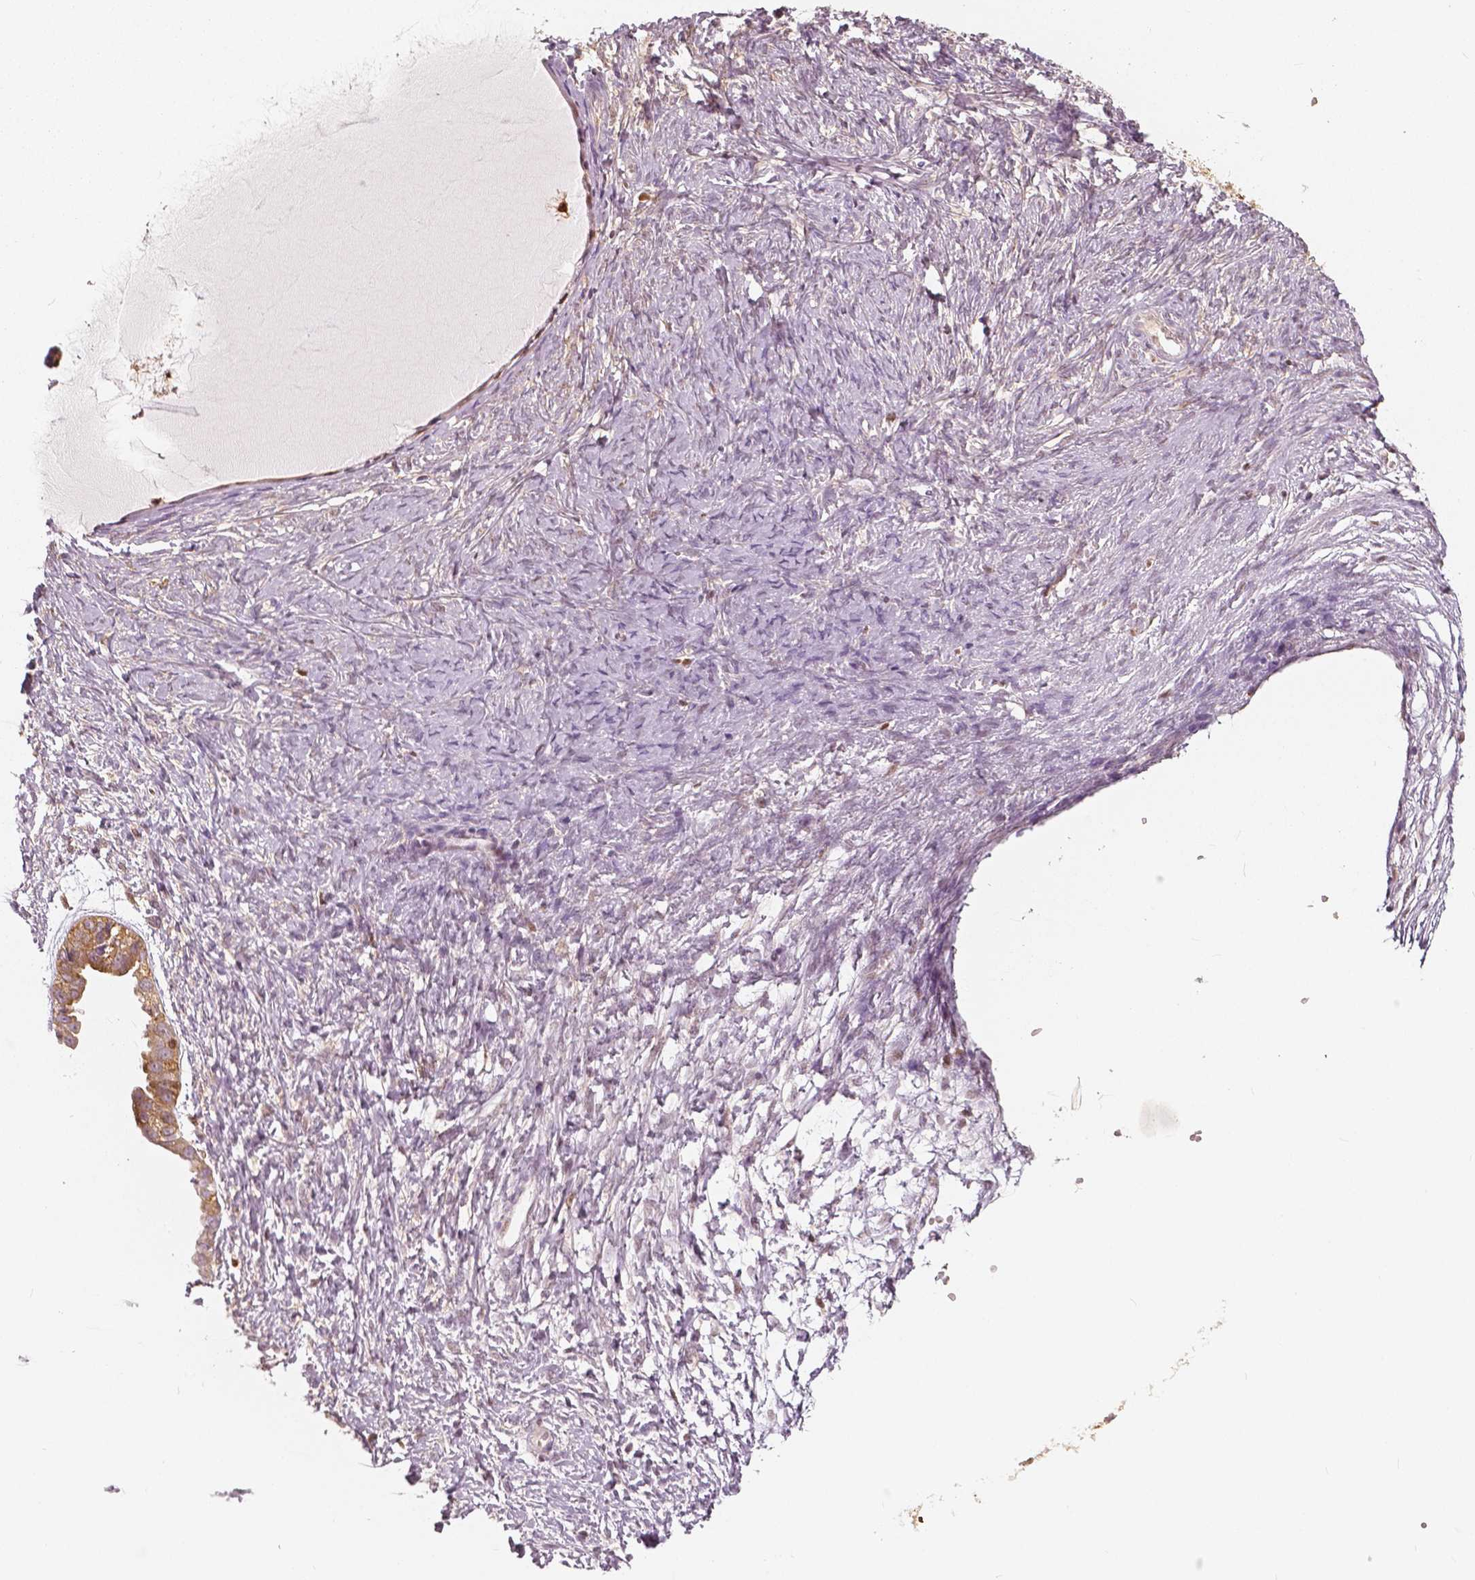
{"staining": {"intensity": "strong", "quantity": ">75%", "location": "cytoplasmic/membranous"}, "tissue": "ovarian cancer", "cell_type": "Tumor cells", "image_type": "cancer", "snomed": [{"axis": "morphology", "description": "Cystadenocarcinoma, serous, NOS"}, {"axis": "topography", "description": "Ovary"}], "caption": "A photomicrograph of serous cystadenocarcinoma (ovarian) stained for a protein shows strong cytoplasmic/membranous brown staining in tumor cells.", "gene": "SQSTM1", "patient": {"sex": "female", "age": 59}}